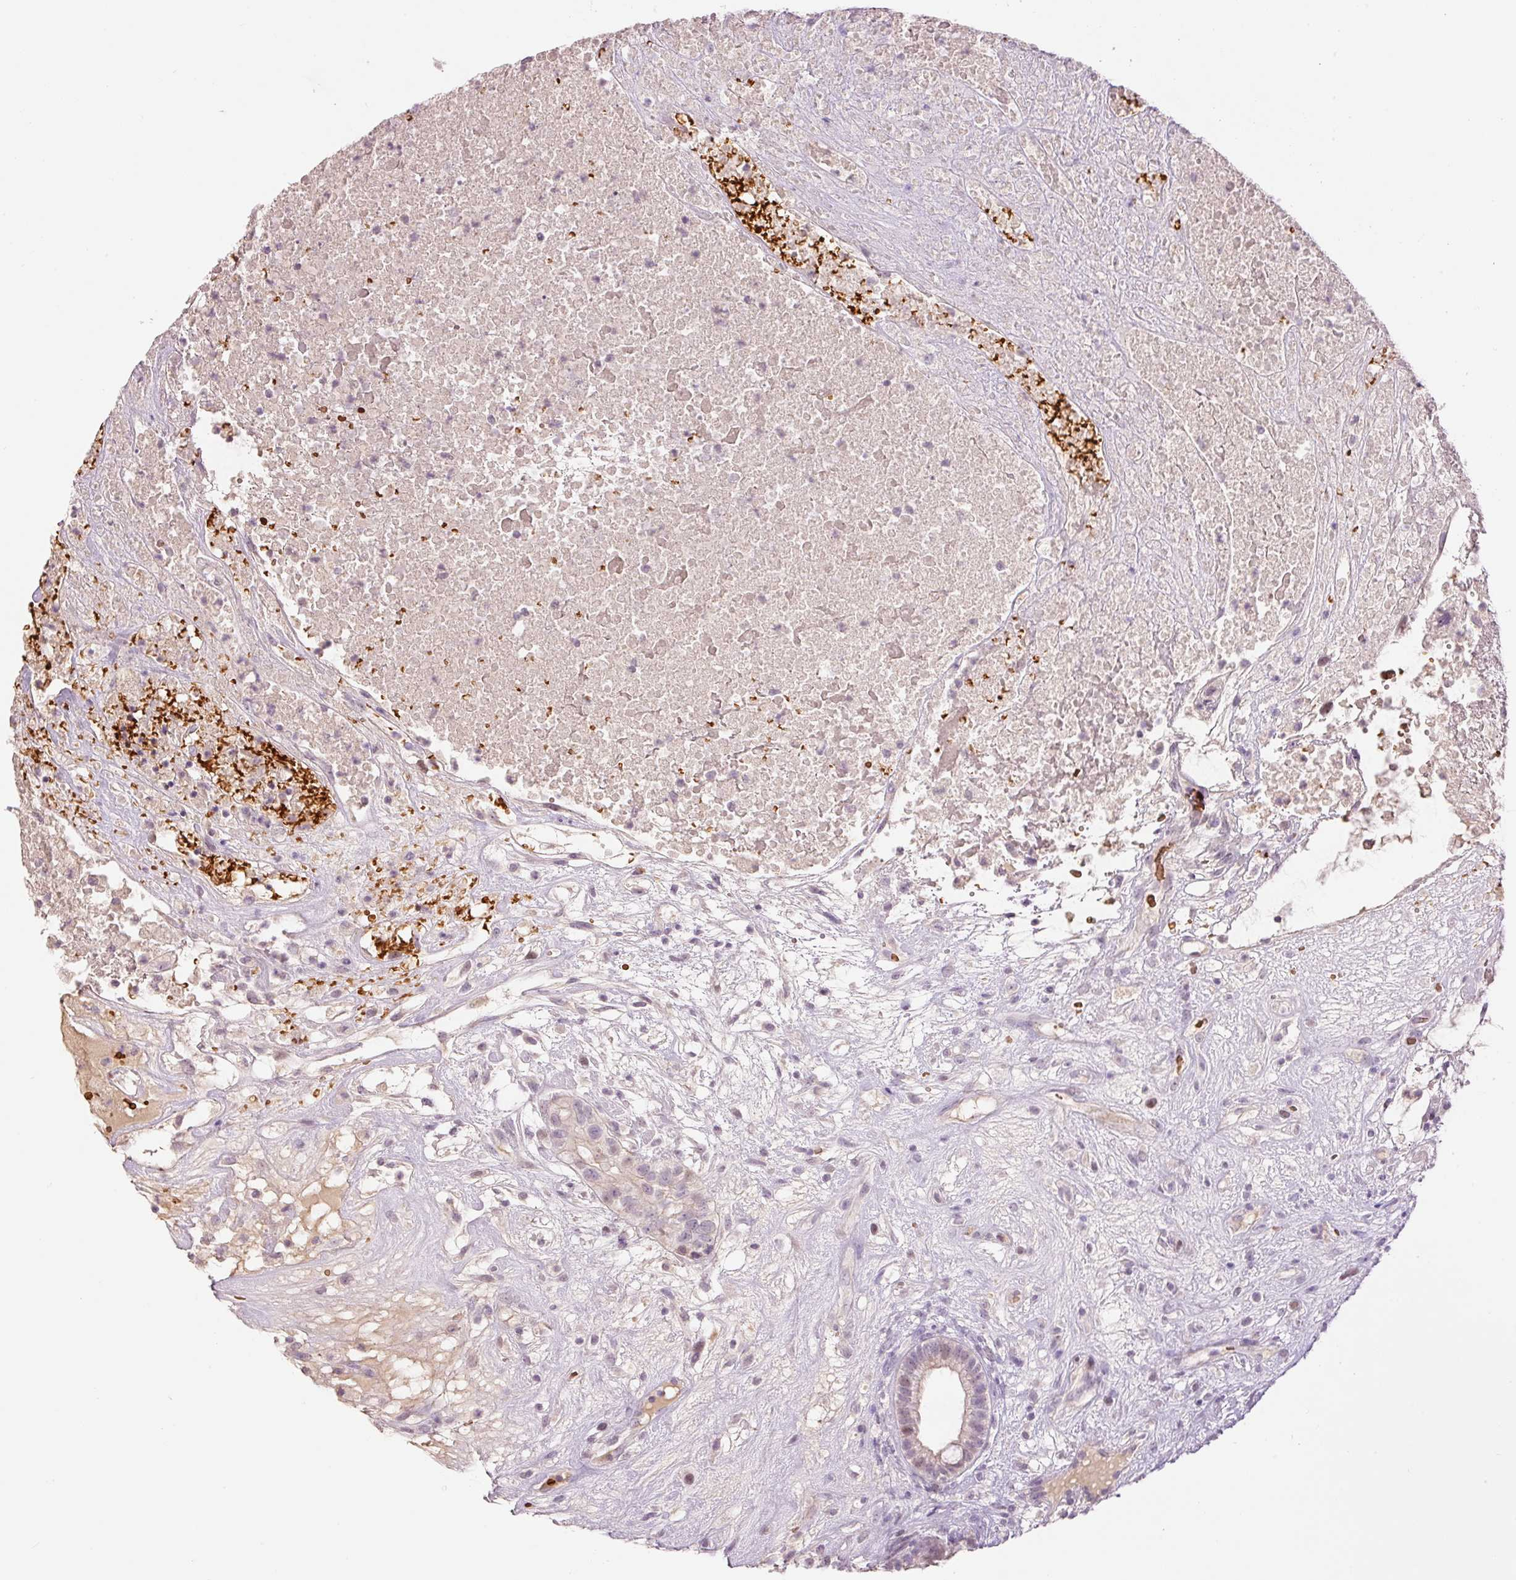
{"staining": {"intensity": "moderate", "quantity": "<25%", "location": "nuclear"}, "tissue": "testis cancer", "cell_type": "Tumor cells", "image_type": "cancer", "snomed": [{"axis": "morphology", "description": "Seminoma, NOS"}, {"axis": "morphology", "description": "Carcinoma, Embryonal, NOS"}, {"axis": "topography", "description": "Testis"}], "caption": "Seminoma (testis) stained for a protein shows moderate nuclear positivity in tumor cells.", "gene": "LY6G6D", "patient": {"sex": "male", "age": 41}}